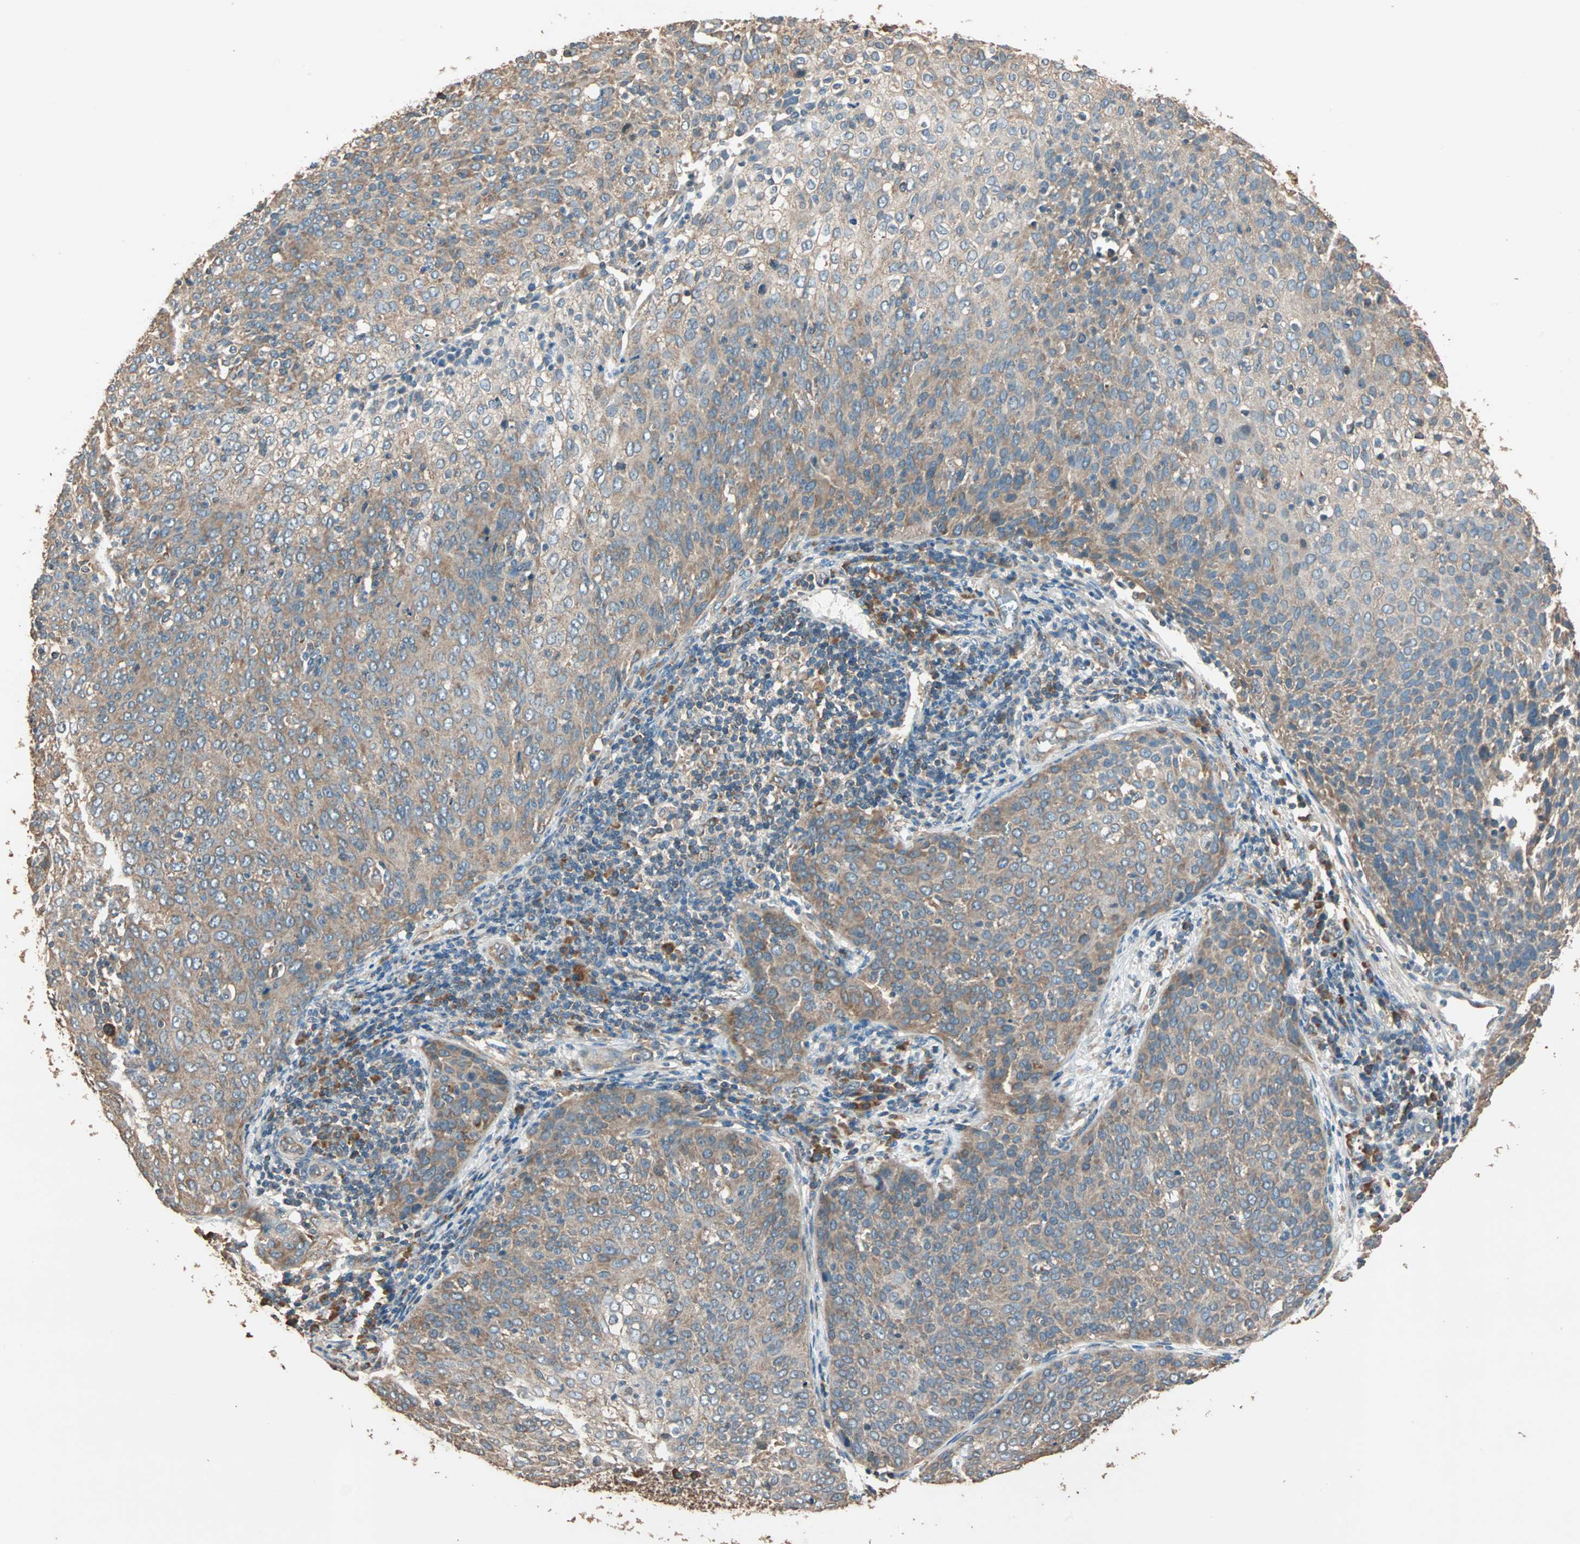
{"staining": {"intensity": "moderate", "quantity": "25%-75%", "location": "cytoplasmic/membranous"}, "tissue": "cervical cancer", "cell_type": "Tumor cells", "image_type": "cancer", "snomed": [{"axis": "morphology", "description": "Squamous cell carcinoma, NOS"}, {"axis": "topography", "description": "Cervix"}], "caption": "Cervical squamous cell carcinoma stained for a protein (brown) shows moderate cytoplasmic/membranous positive staining in approximately 25%-75% of tumor cells.", "gene": "EIF4G2", "patient": {"sex": "female", "age": 38}}